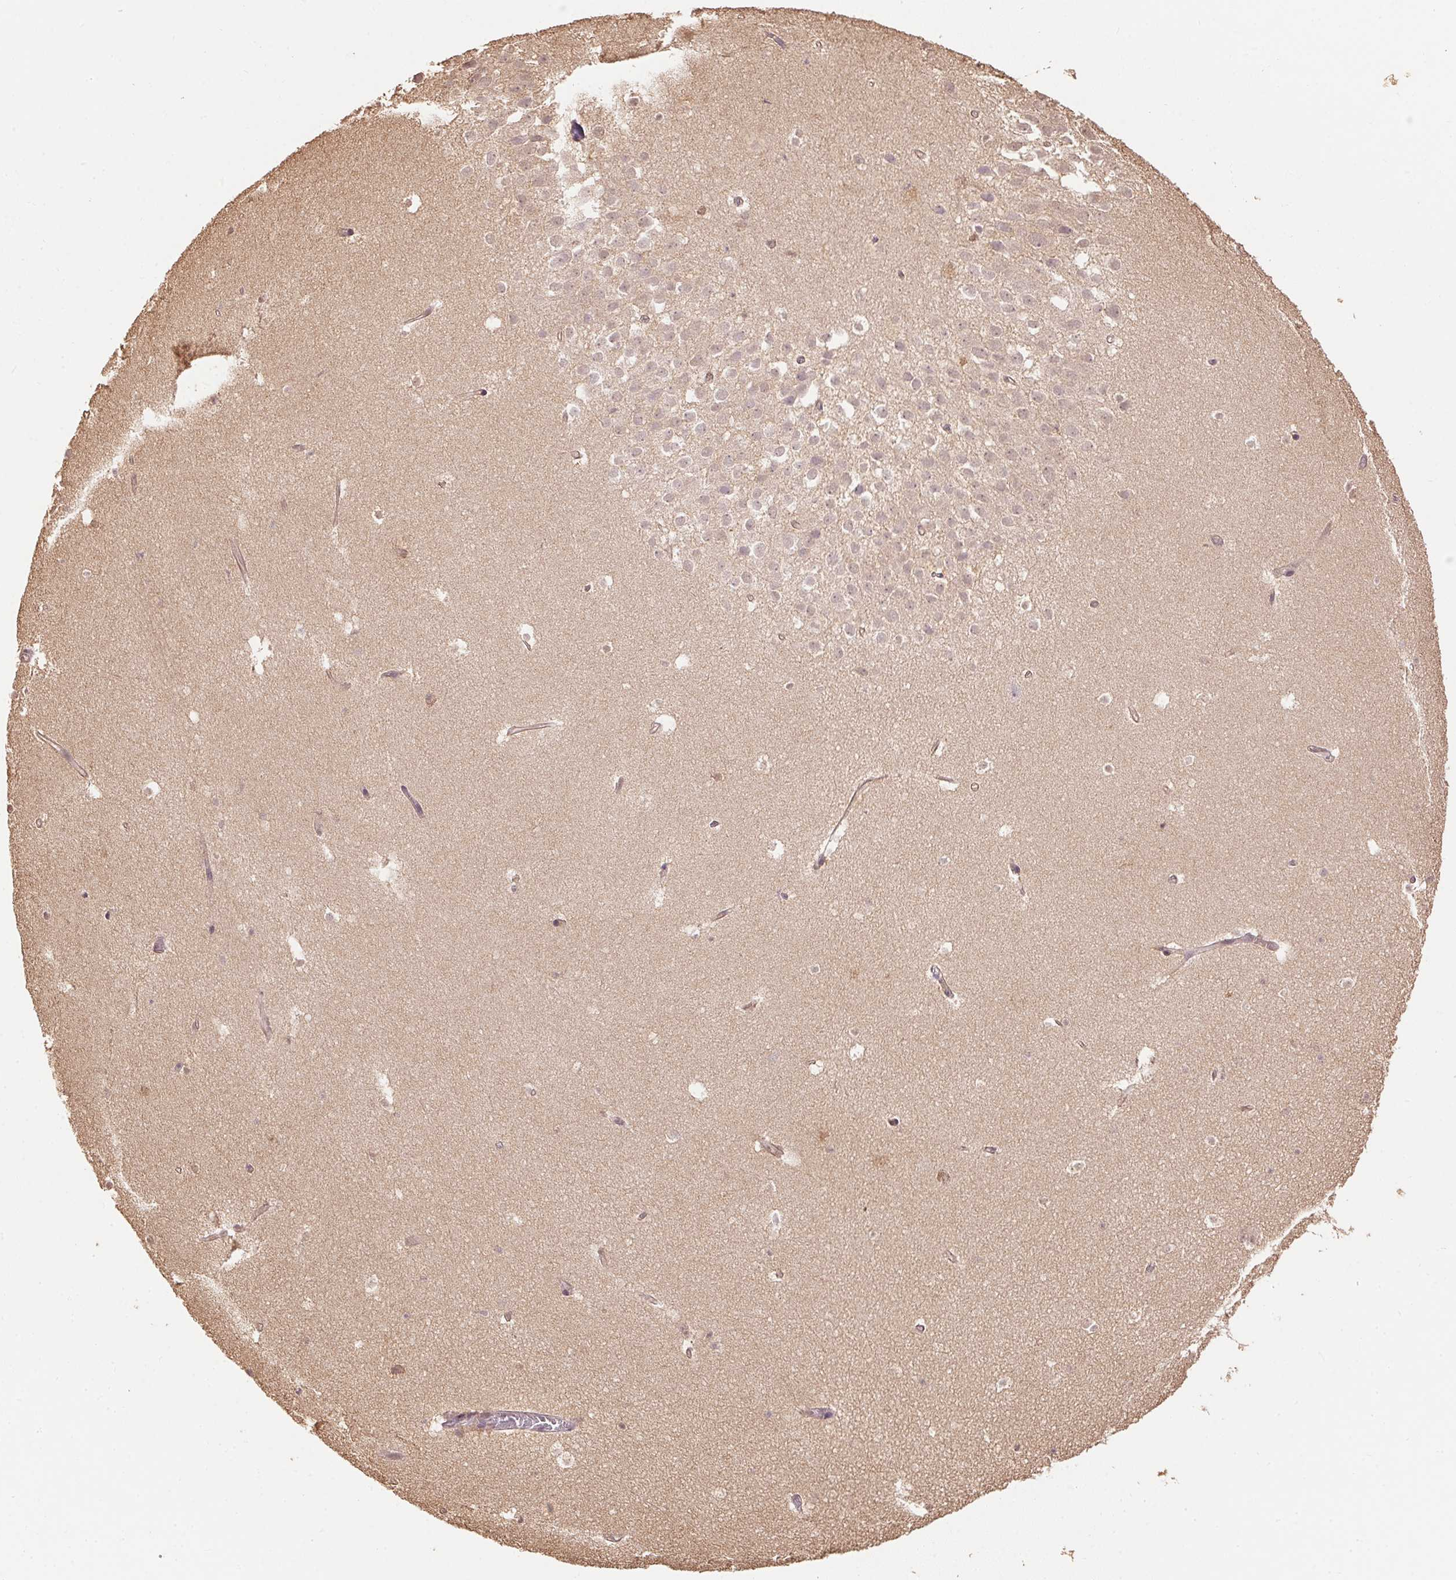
{"staining": {"intensity": "negative", "quantity": "none", "location": "none"}, "tissue": "hippocampus", "cell_type": "Glial cells", "image_type": "normal", "snomed": [{"axis": "morphology", "description": "Normal tissue, NOS"}, {"axis": "topography", "description": "Hippocampus"}], "caption": "A high-resolution photomicrograph shows IHC staining of unremarkable hippocampus, which displays no significant positivity in glial cells.", "gene": "TPI1", "patient": {"sex": "male", "age": 26}}